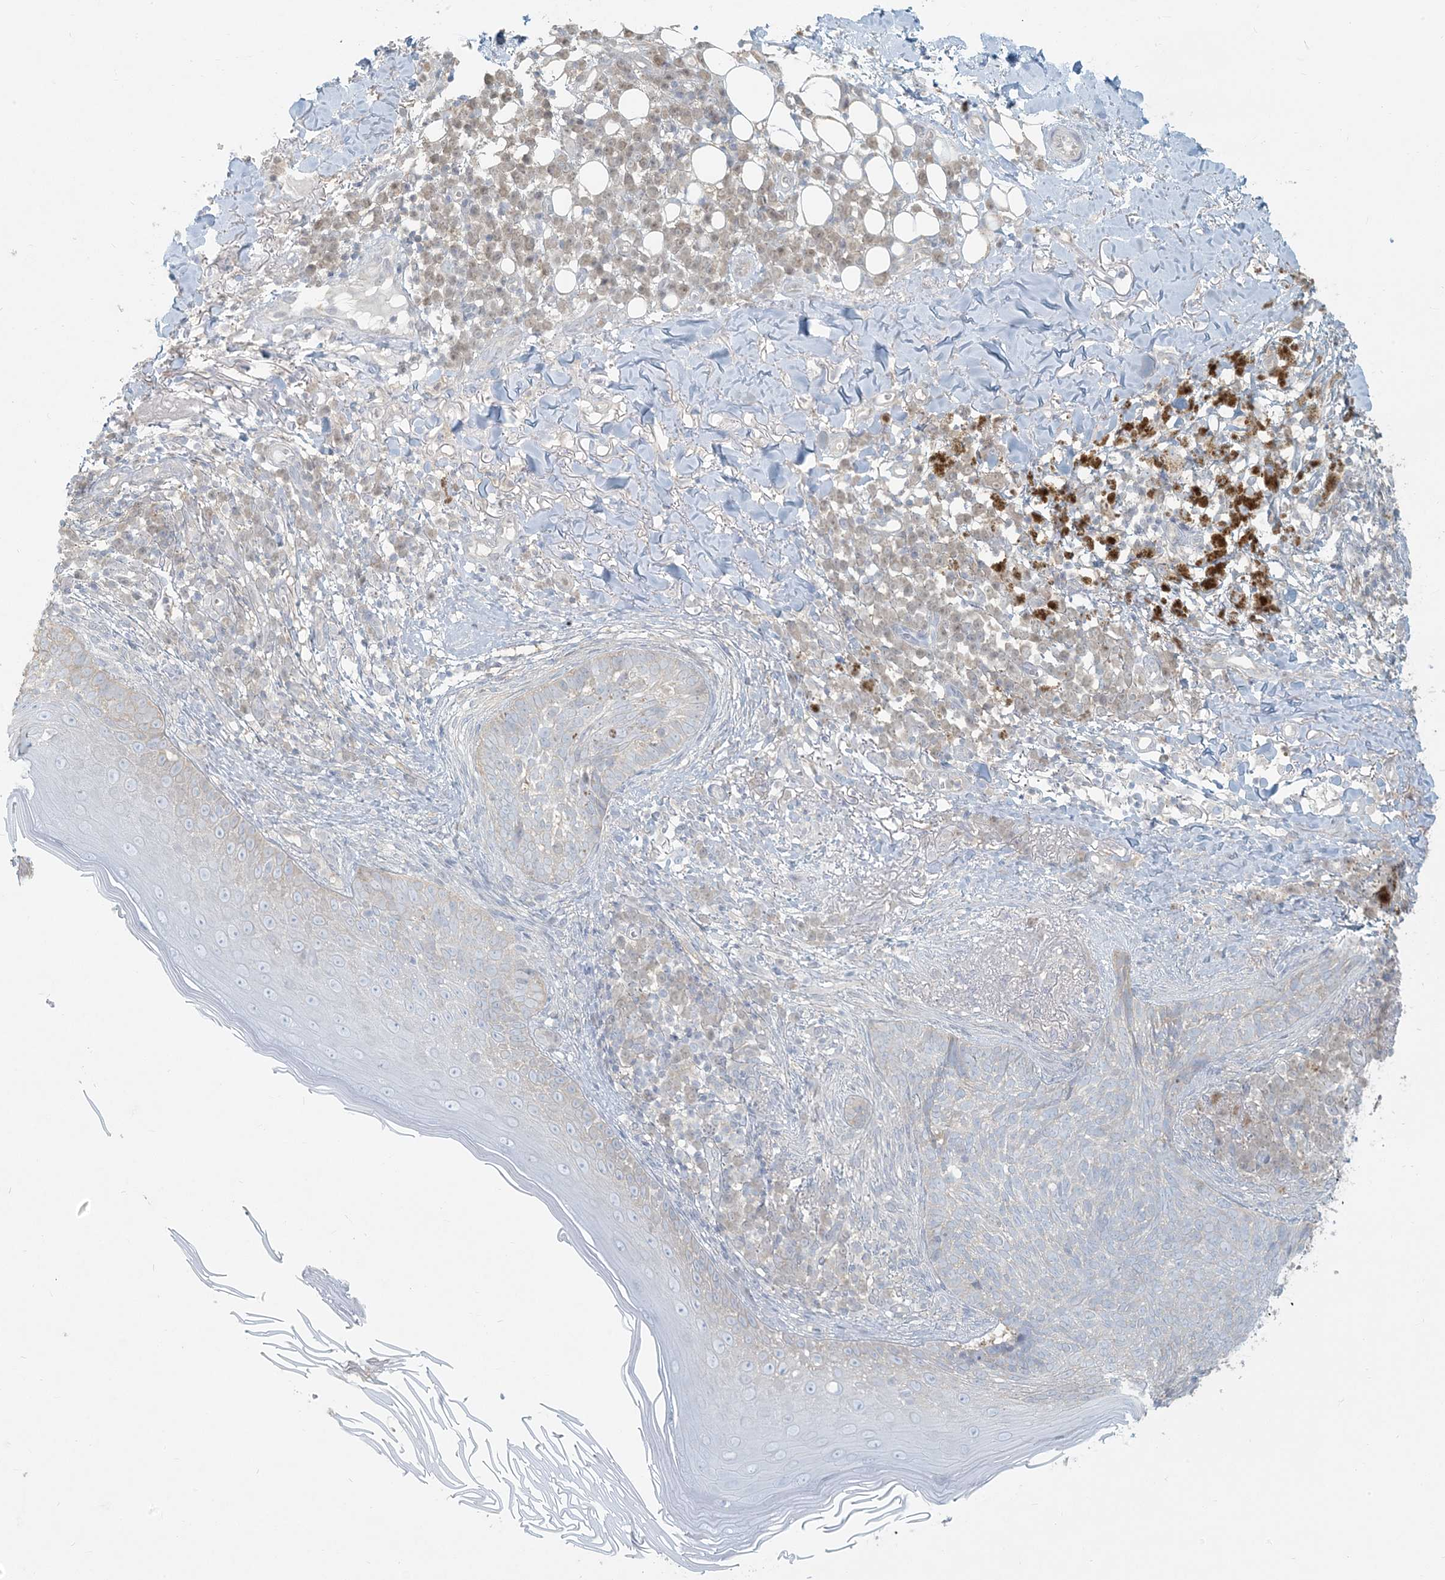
{"staining": {"intensity": "negative", "quantity": "none", "location": "none"}, "tissue": "skin cancer", "cell_type": "Tumor cells", "image_type": "cancer", "snomed": [{"axis": "morphology", "description": "Basal cell carcinoma"}, {"axis": "topography", "description": "Skin"}], "caption": "High magnification brightfield microscopy of basal cell carcinoma (skin) stained with DAB (3,3'-diaminobenzidine) (brown) and counterstained with hematoxylin (blue): tumor cells show no significant positivity.", "gene": "HACL1", "patient": {"sex": "male", "age": 85}}